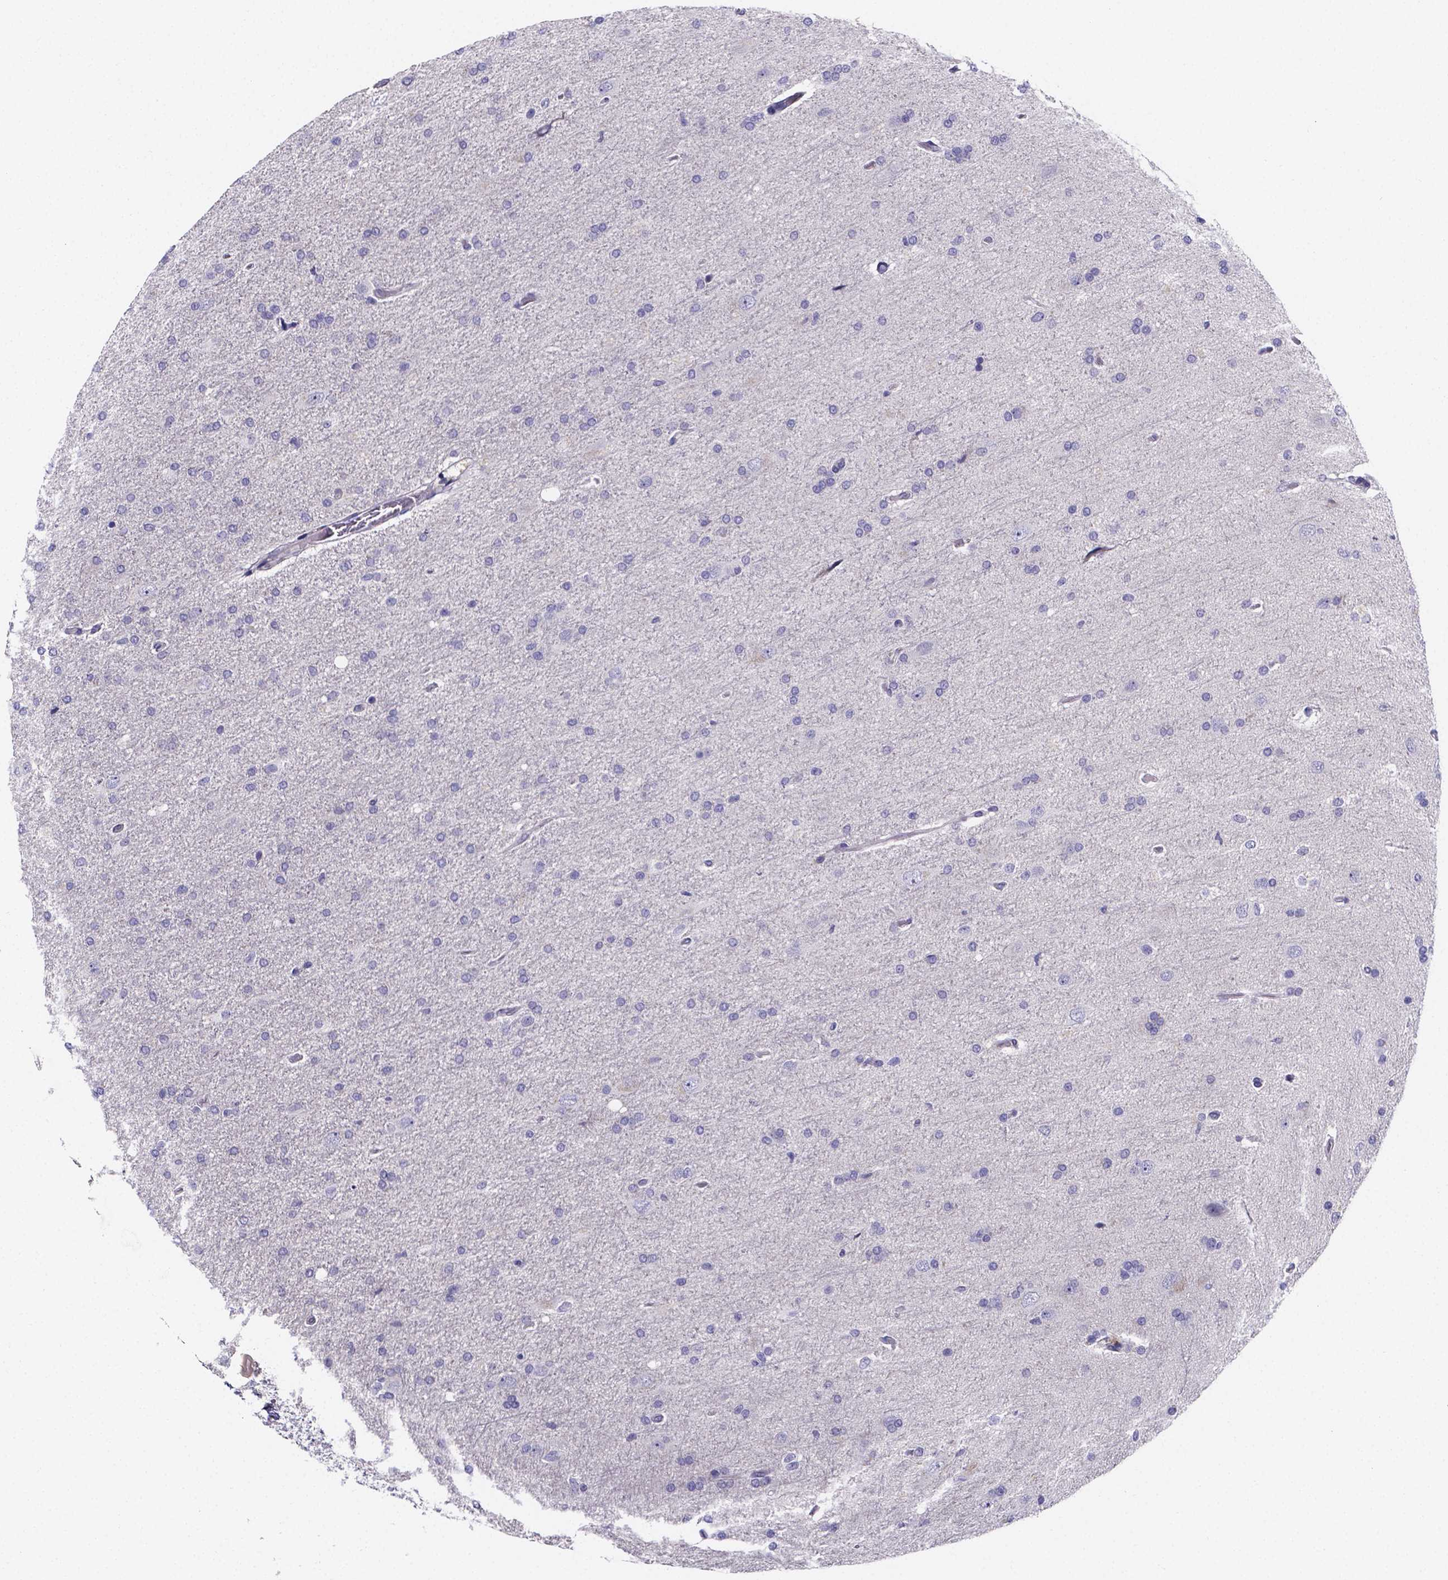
{"staining": {"intensity": "negative", "quantity": "none", "location": "none"}, "tissue": "glioma", "cell_type": "Tumor cells", "image_type": "cancer", "snomed": [{"axis": "morphology", "description": "Glioma, malignant, High grade"}, {"axis": "topography", "description": "Cerebral cortex"}], "caption": "High power microscopy histopathology image of an immunohistochemistry (IHC) image of glioma, revealing no significant staining in tumor cells. (Brightfield microscopy of DAB immunohistochemistry (IHC) at high magnification).", "gene": "IZUMO1", "patient": {"sex": "male", "age": 70}}